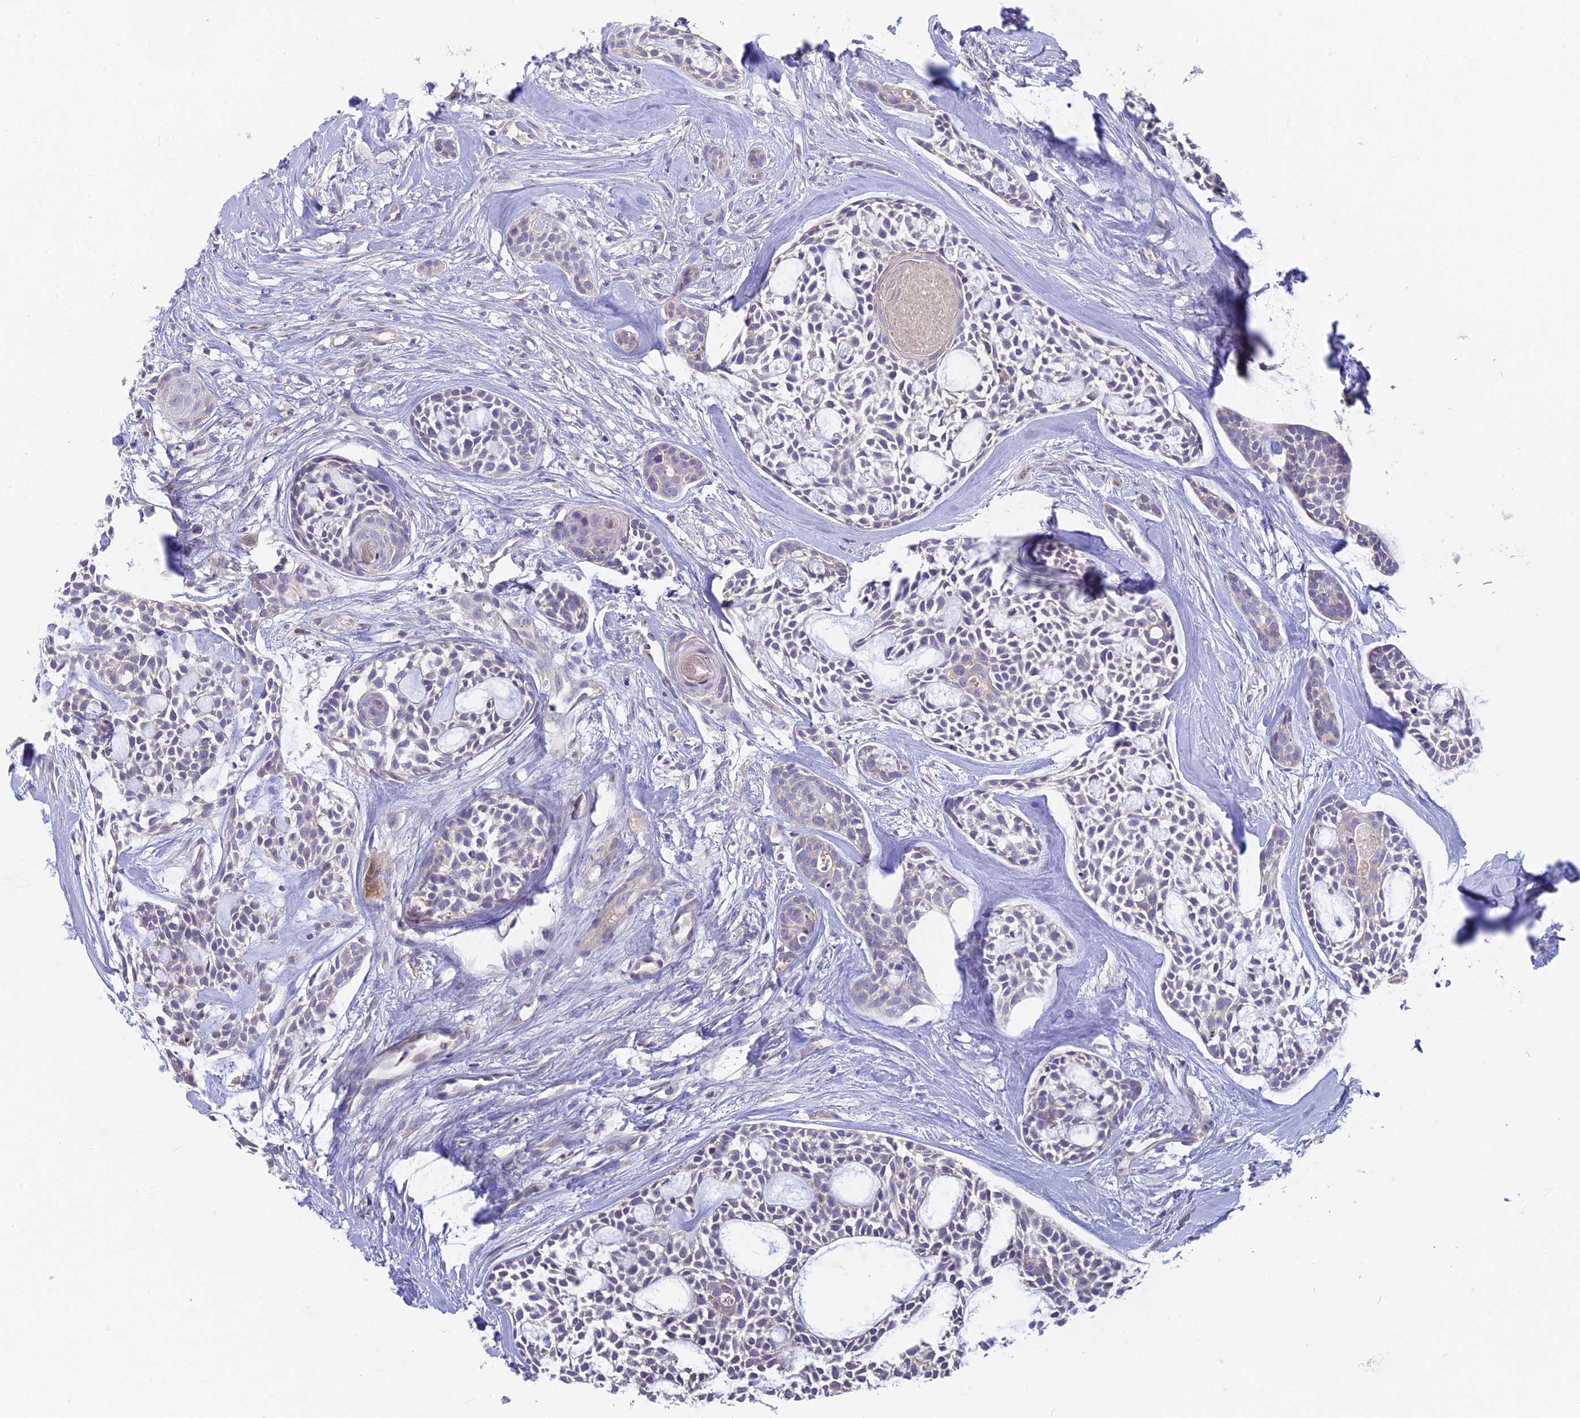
{"staining": {"intensity": "negative", "quantity": "none", "location": "none"}, "tissue": "head and neck cancer", "cell_type": "Tumor cells", "image_type": "cancer", "snomed": [{"axis": "morphology", "description": "Adenocarcinoma, NOS"}, {"axis": "topography", "description": "Subcutis"}, {"axis": "topography", "description": "Head-Neck"}], "caption": "An IHC photomicrograph of head and neck cancer is shown. There is no staining in tumor cells of head and neck cancer.", "gene": "PZP", "patient": {"sex": "female", "age": 73}}